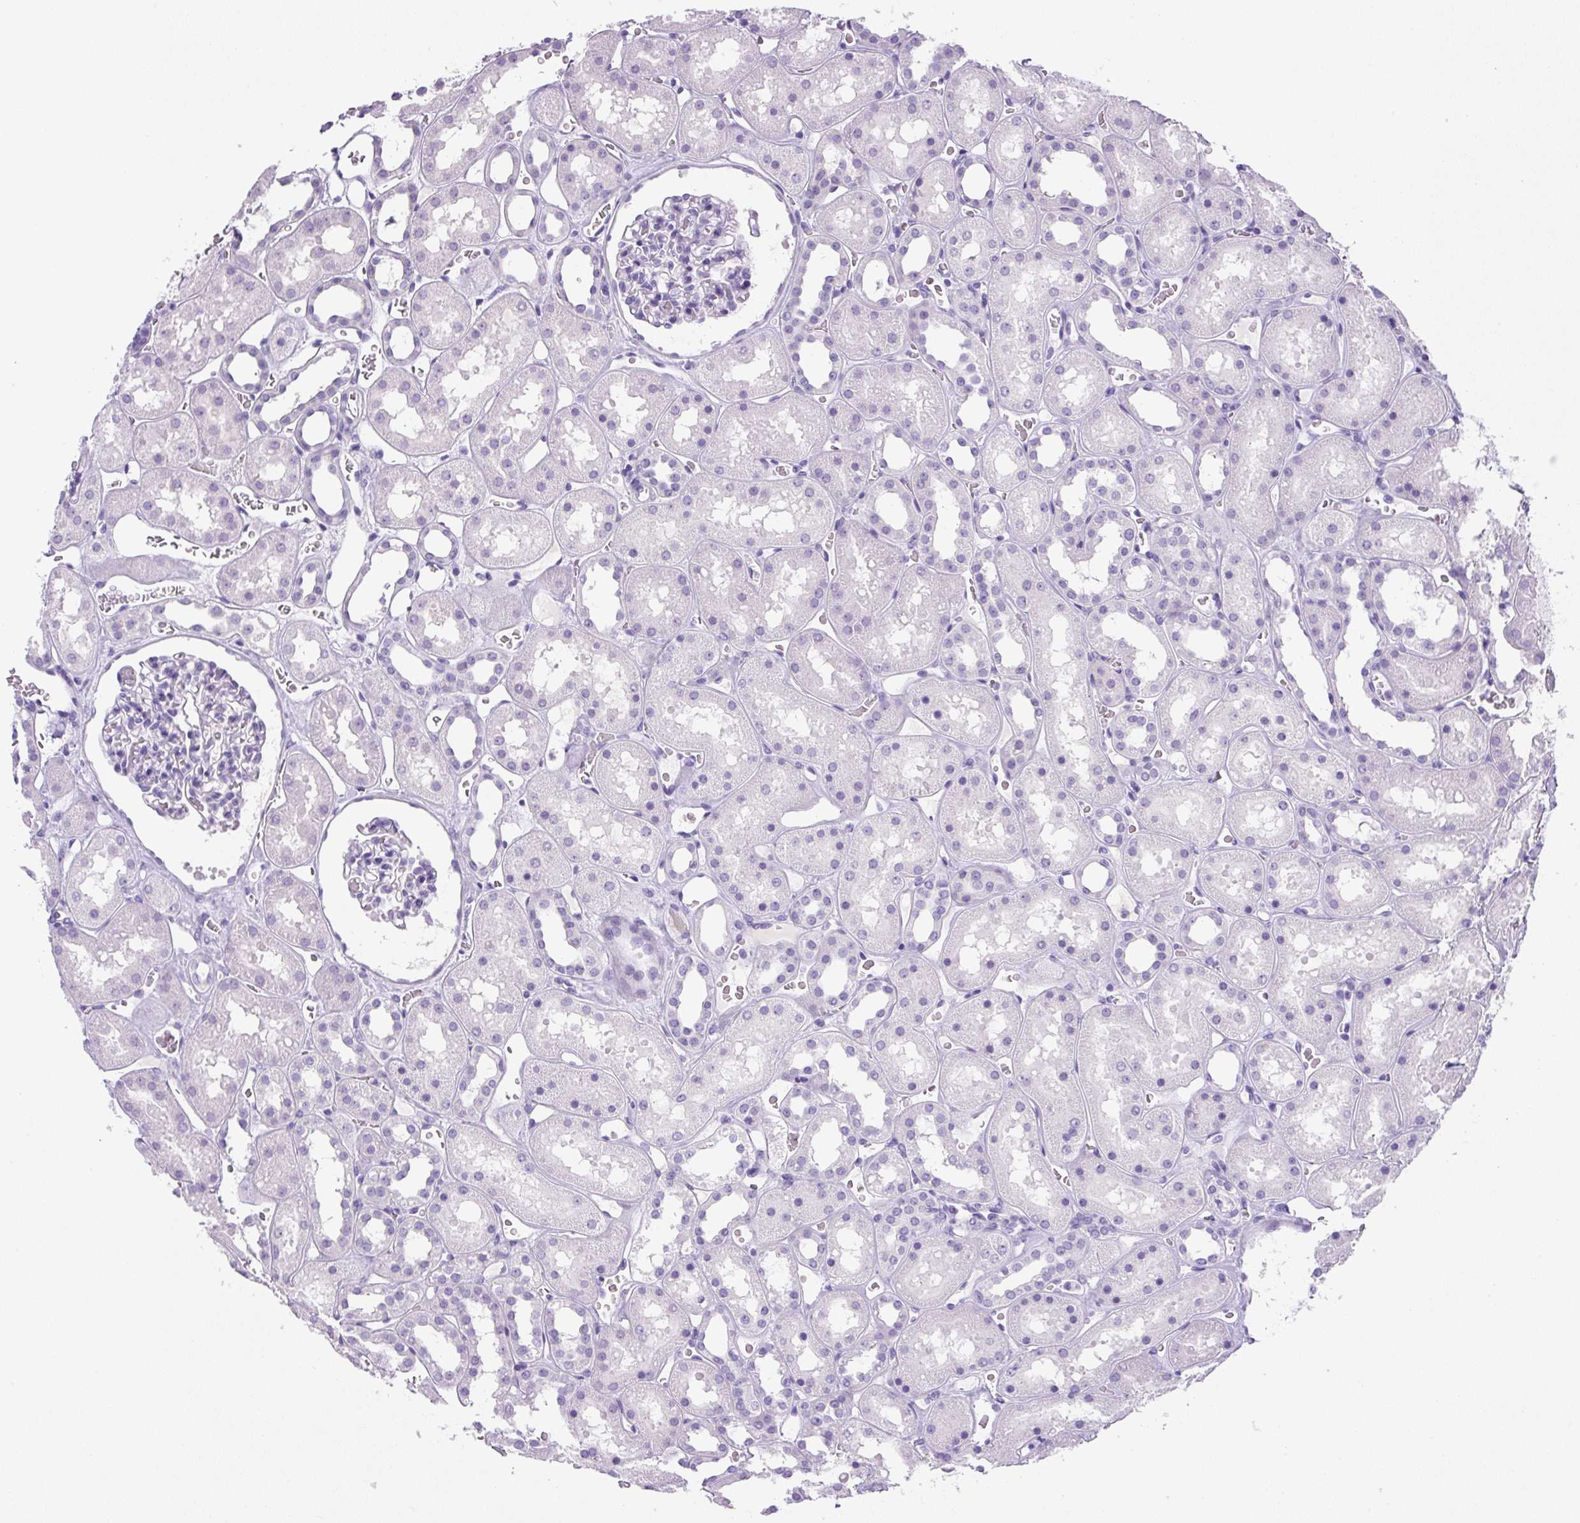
{"staining": {"intensity": "negative", "quantity": "none", "location": "none"}, "tissue": "kidney", "cell_type": "Cells in glomeruli", "image_type": "normal", "snomed": [{"axis": "morphology", "description": "Normal tissue, NOS"}, {"axis": "topography", "description": "Kidney"}], "caption": "This is an IHC image of unremarkable kidney. There is no positivity in cells in glomeruli.", "gene": "PRRT1", "patient": {"sex": "female", "age": 41}}